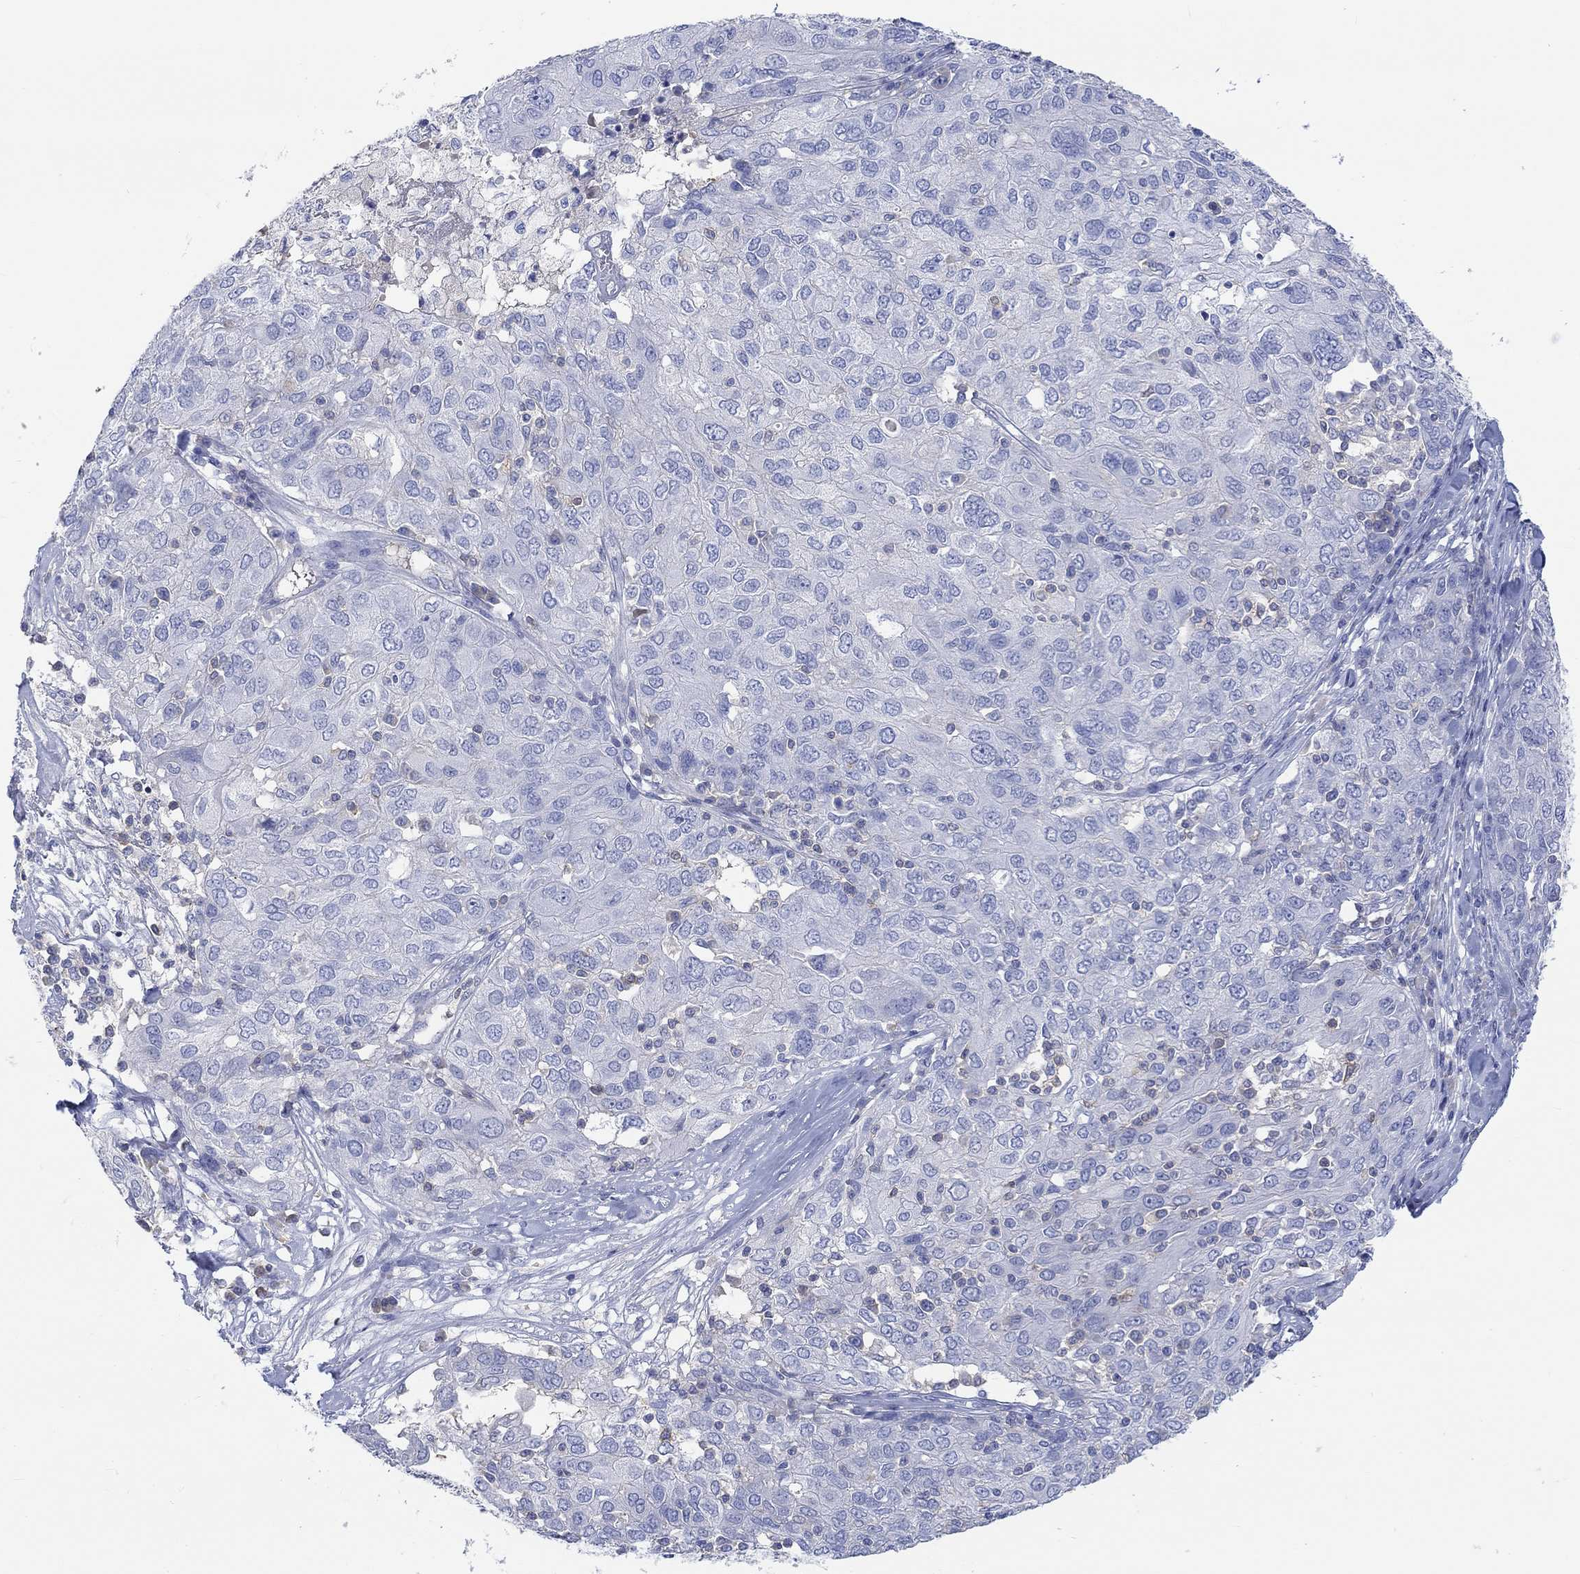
{"staining": {"intensity": "negative", "quantity": "none", "location": "none"}, "tissue": "ovarian cancer", "cell_type": "Tumor cells", "image_type": "cancer", "snomed": [{"axis": "morphology", "description": "Carcinoma, endometroid"}, {"axis": "topography", "description": "Ovary"}], "caption": "Tumor cells are negative for brown protein staining in ovarian cancer.", "gene": "GCM1", "patient": {"sex": "female", "age": 50}}